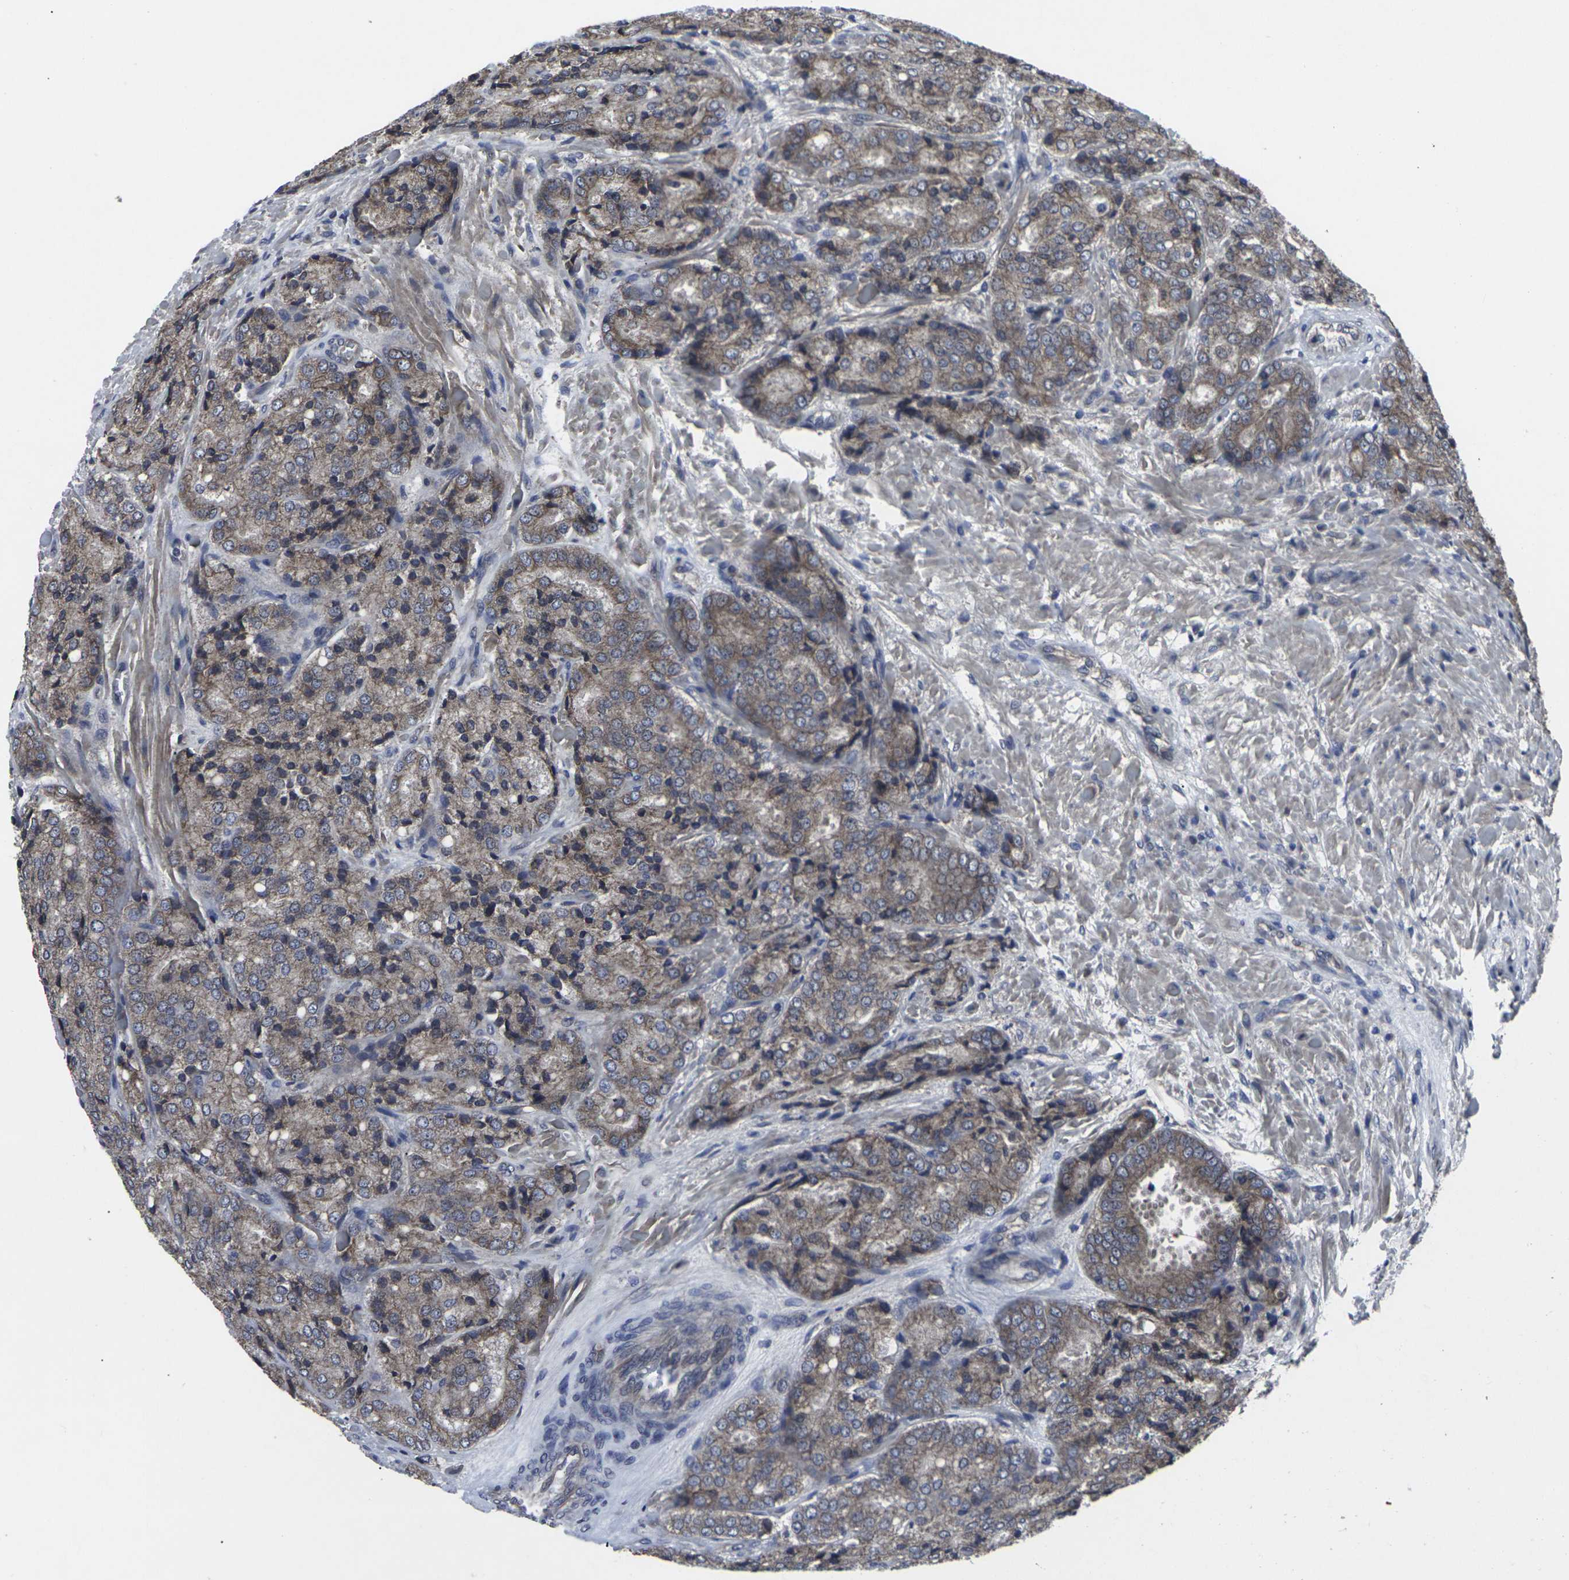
{"staining": {"intensity": "moderate", "quantity": ">75%", "location": "cytoplasmic/membranous"}, "tissue": "prostate cancer", "cell_type": "Tumor cells", "image_type": "cancer", "snomed": [{"axis": "morphology", "description": "Adenocarcinoma, High grade"}, {"axis": "topography", "description": "Prostate"}], "caption": "Protein positivity by immunohistochemistry (IHC) reveals moderate cytoplasmic/membranous staining in approximately >75% of tumor cells in prostate cancer (high-grade adenocarcinoma).", "gene": "MAPKAPK2", "patient": {"sex": "male", "age": 65}}